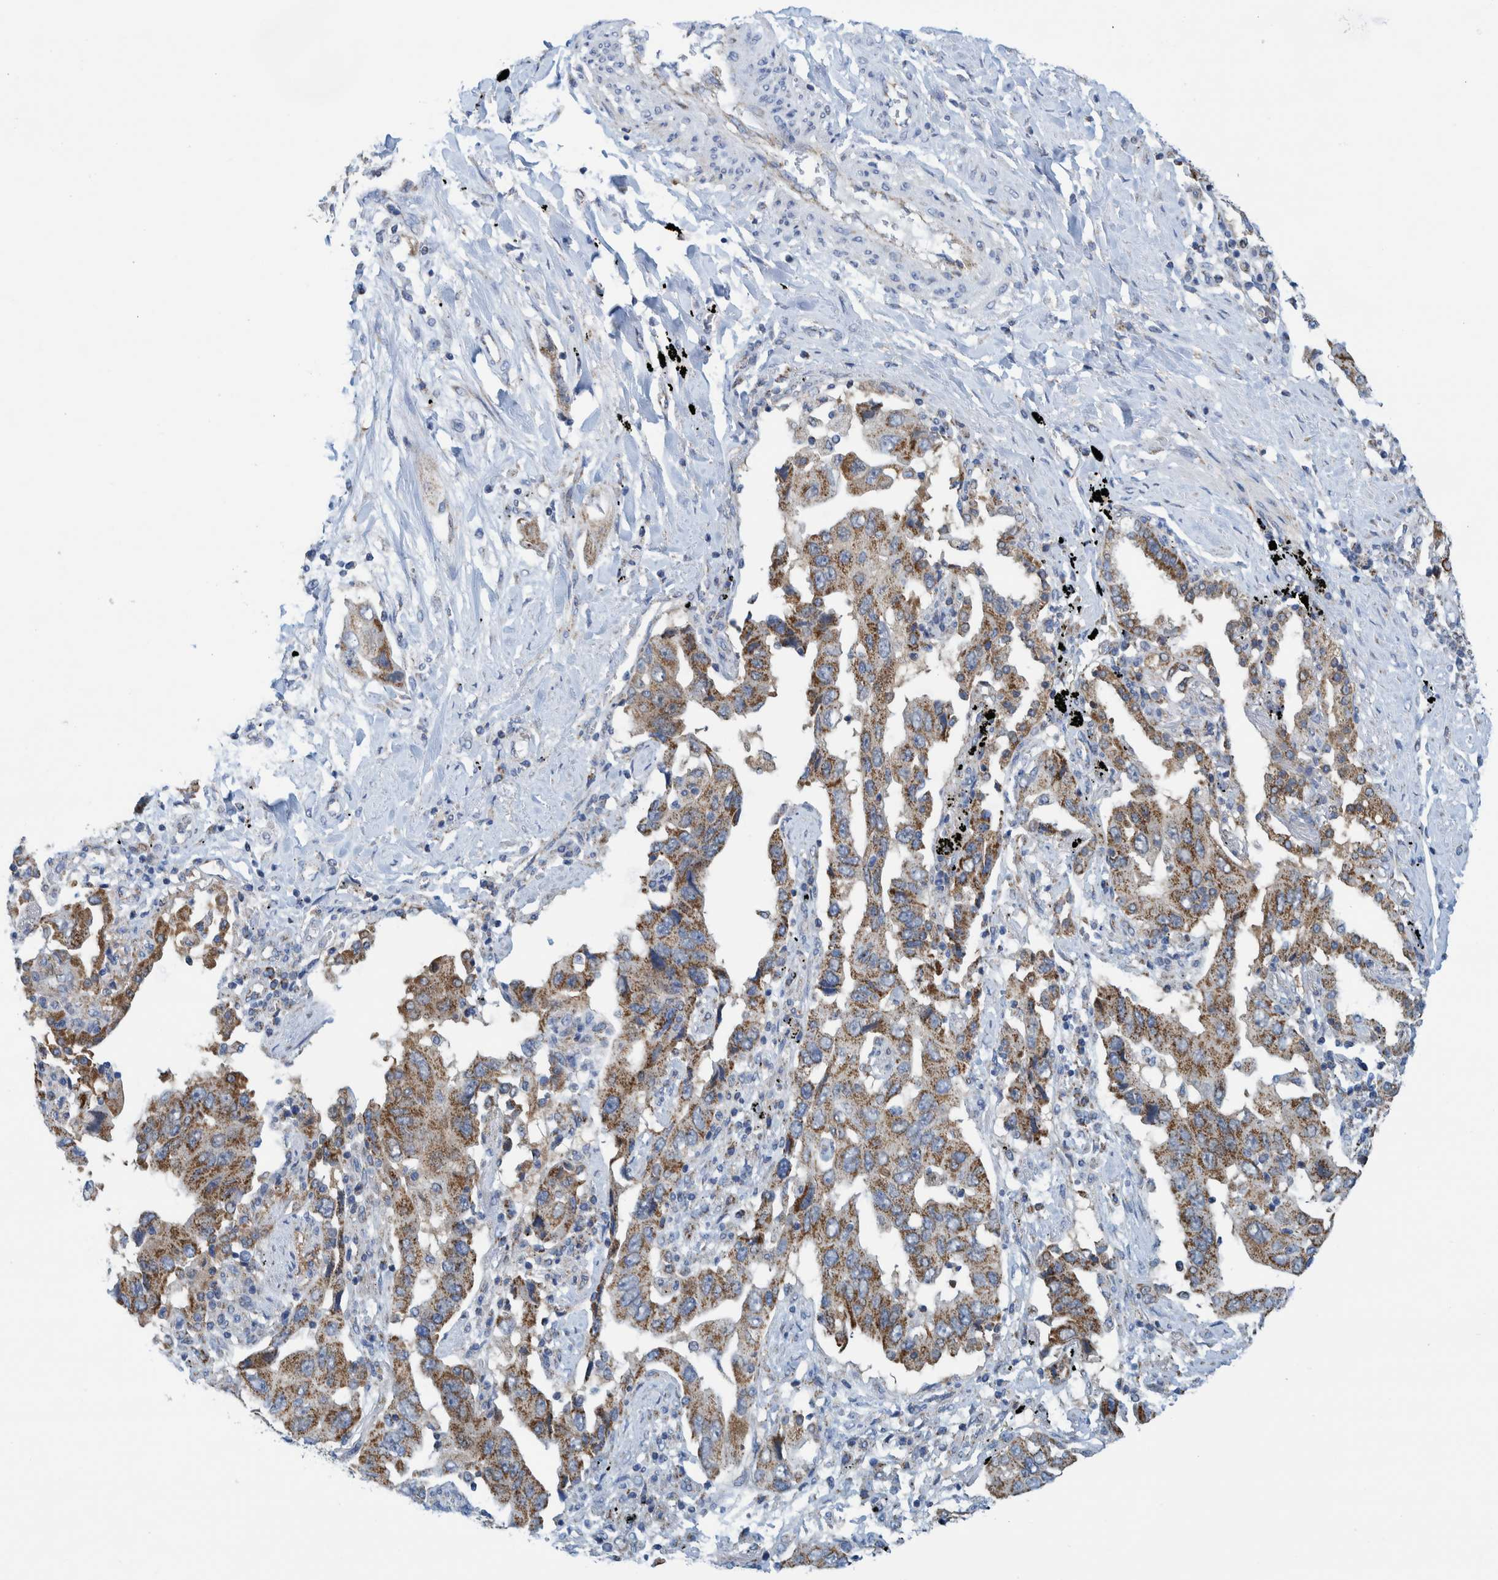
{"staining": {"intensity": "moderate", "quantity": ">75%", "location": "cytoplasmic/membranous"}, "tissue": "lung cancer", "cell_type": "Tumor cells", "image_type": "cancer", "snomed": [{"axis": "morphology", "description": "Adenocarcinoma, NOS"}, {"axis": "topography", "description": "Lung"}], "caption": "Brown immunohistochemical staining in lung cancer (adenocarcinoma) displays moderate cytoplasmic/membranous positivity in about >75% of tumor cells. Nuclei are stained in blue.", "gene": "MRPS7", "patient": {"sex": "female", "age": 65}}